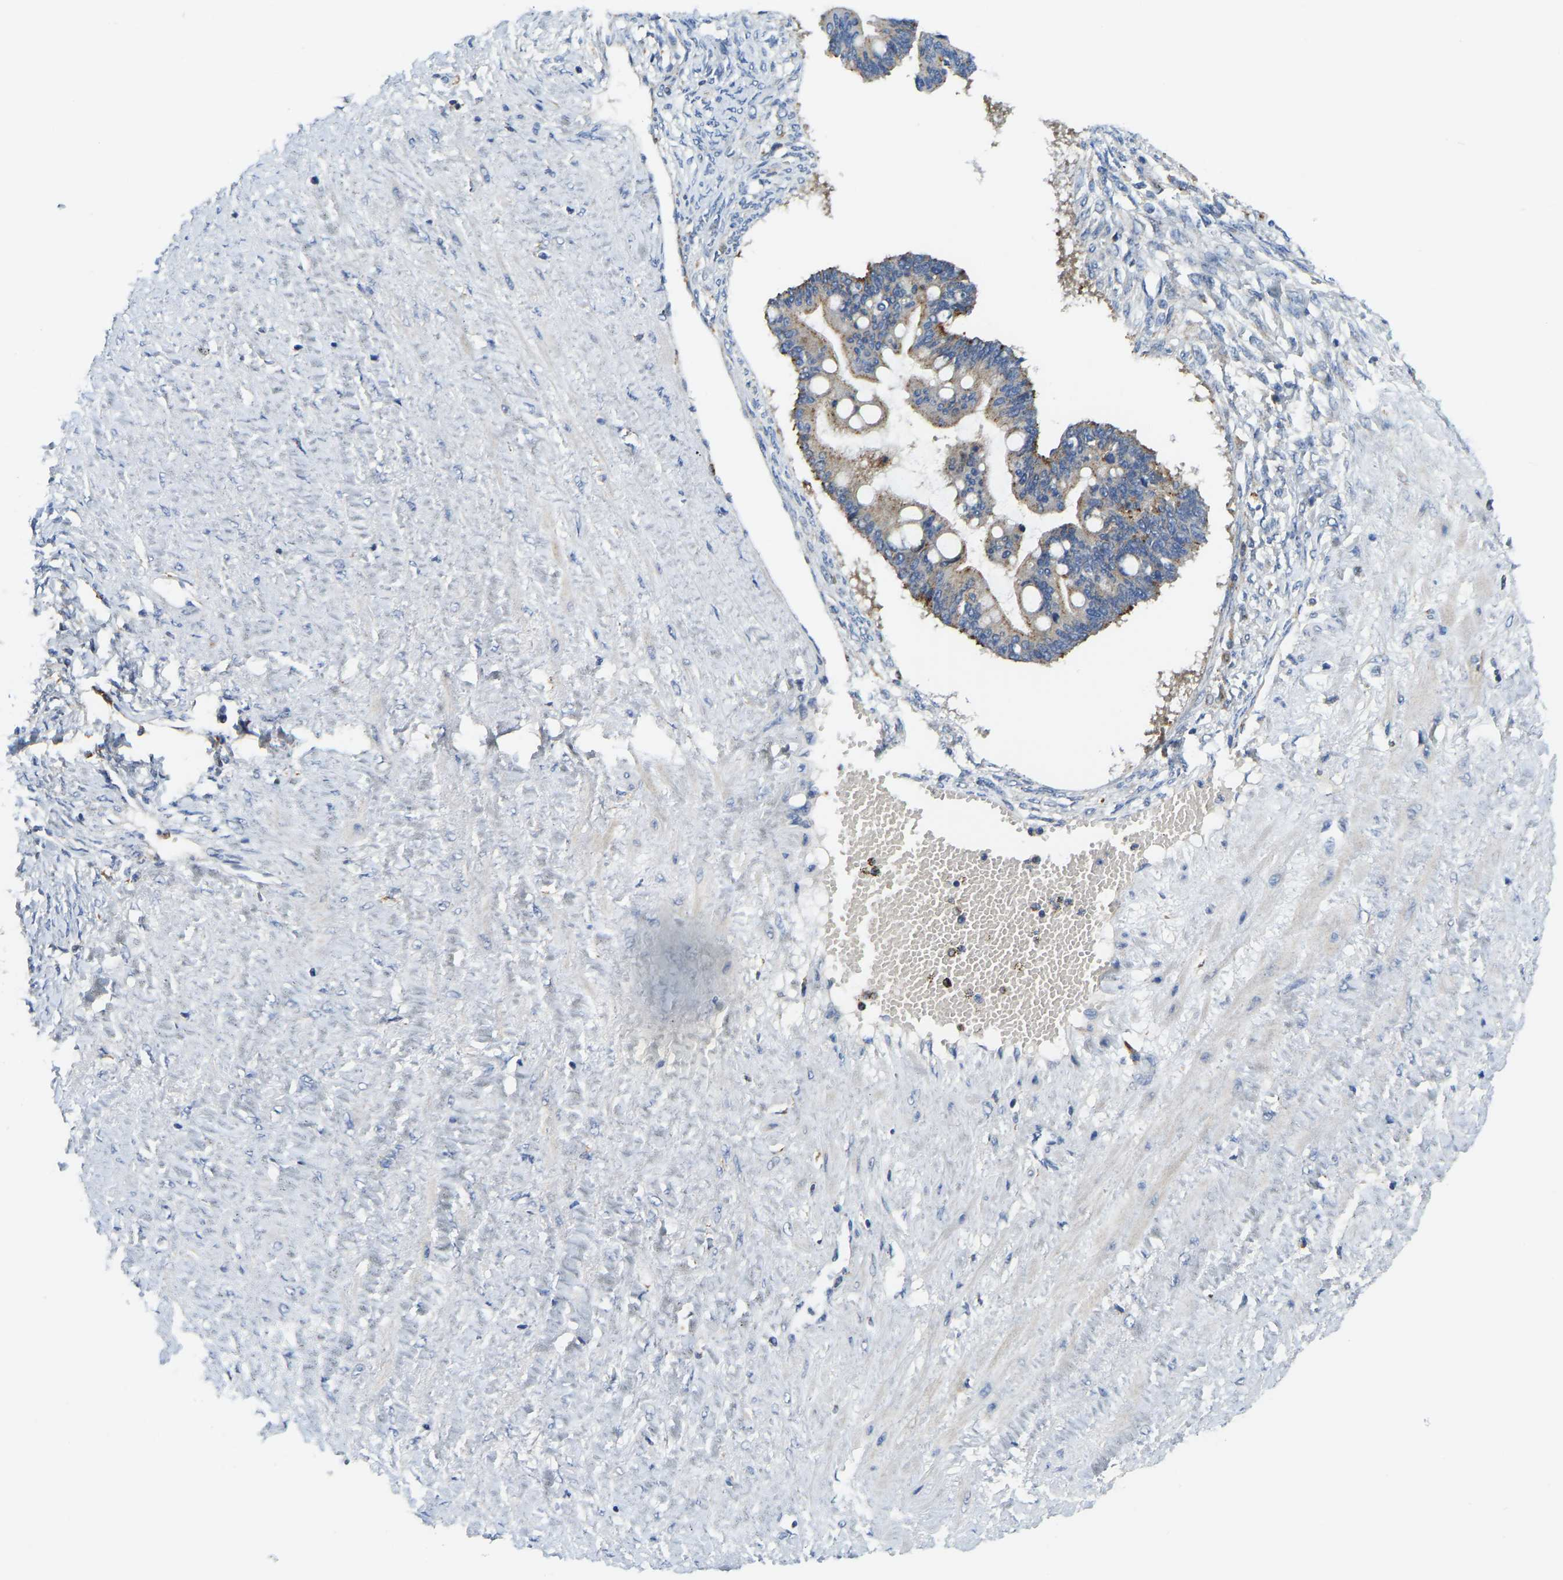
{"staining": {"intensity": "moderate", "quantity": ">75%", "location": "cytoplasmic/membranous"}, "tissue": "ovarian cancer", "cell_type": "Tumor cells", "image_type": "cancer", "snomed": [{"axis": "morphology", "description": "Cystadenocarcinoma, mucinous, NOS"}, {"axis": "topography", "description": "Ovary"}], "caption": "The micrograph shows a brown stain indicating the presence of a protein in the cytoplasmic/membranous of tumor cells in ovarian mucinous cystadenocarcinoma.", "gene": "ATP6V1E1", "patient": {"sex": "female", "age": 73}}